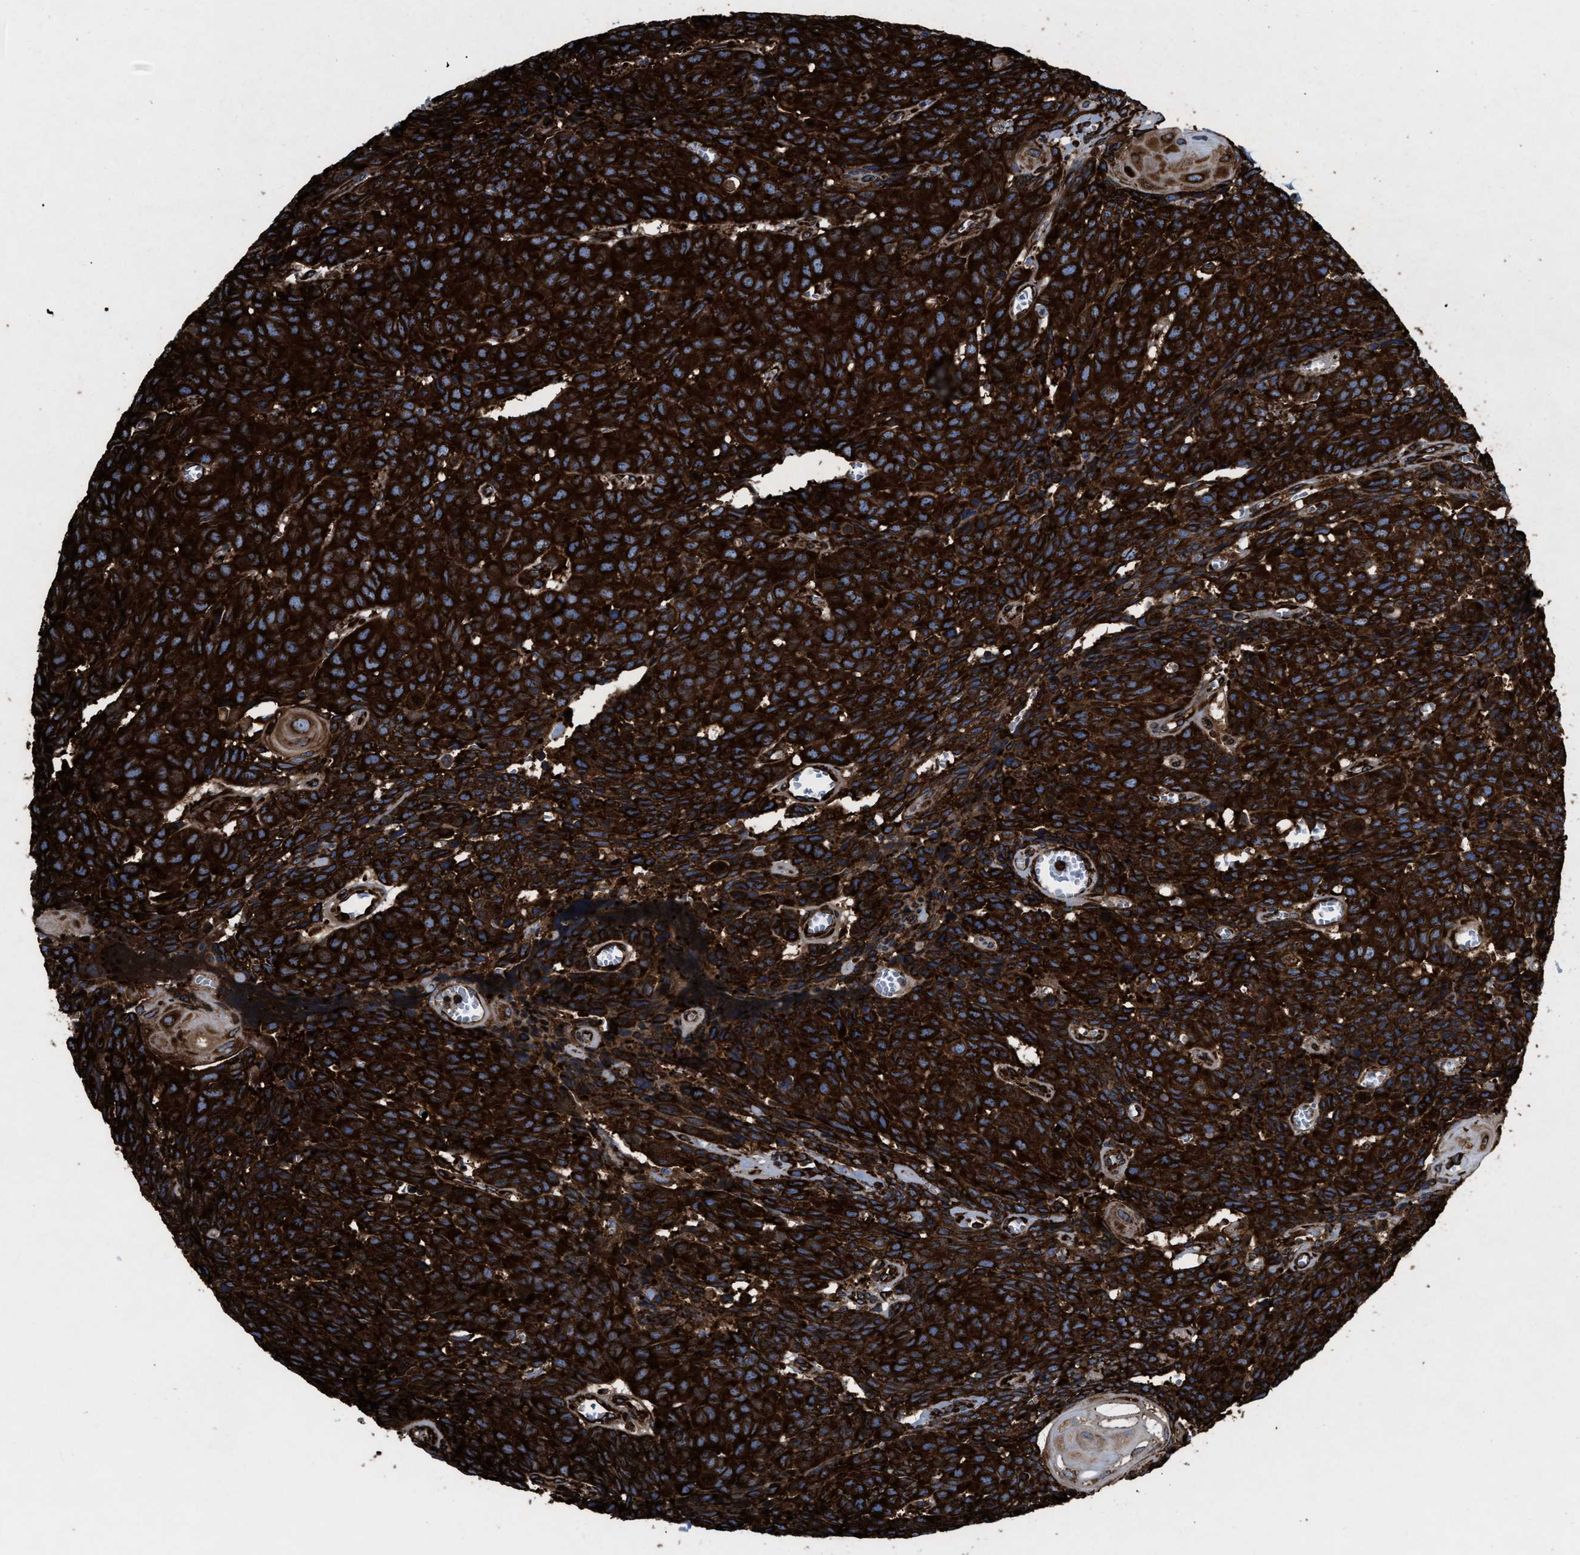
{"staining": {"intensity": "strong", "quantity": ">75%", "location": "cytoplasmic/membranous"}, "tissue": "head and neck cancer", "cell_type": "Tumor cells", "image_type": "cancer", "snomed": [{"axis": "morphology", "description": "Squamous cell carcinoma, NOS"}, {"axis": "topography", "description": "Head-Neck"}], "caption": "Immunohistochemical staining of head and neck cancer reveals strong cytoplasmic/membranous protein staining in approximately >75% of tumor cells.", "gene": "CAPRIN1", "patient": {"sex": "male", "age": 66}}